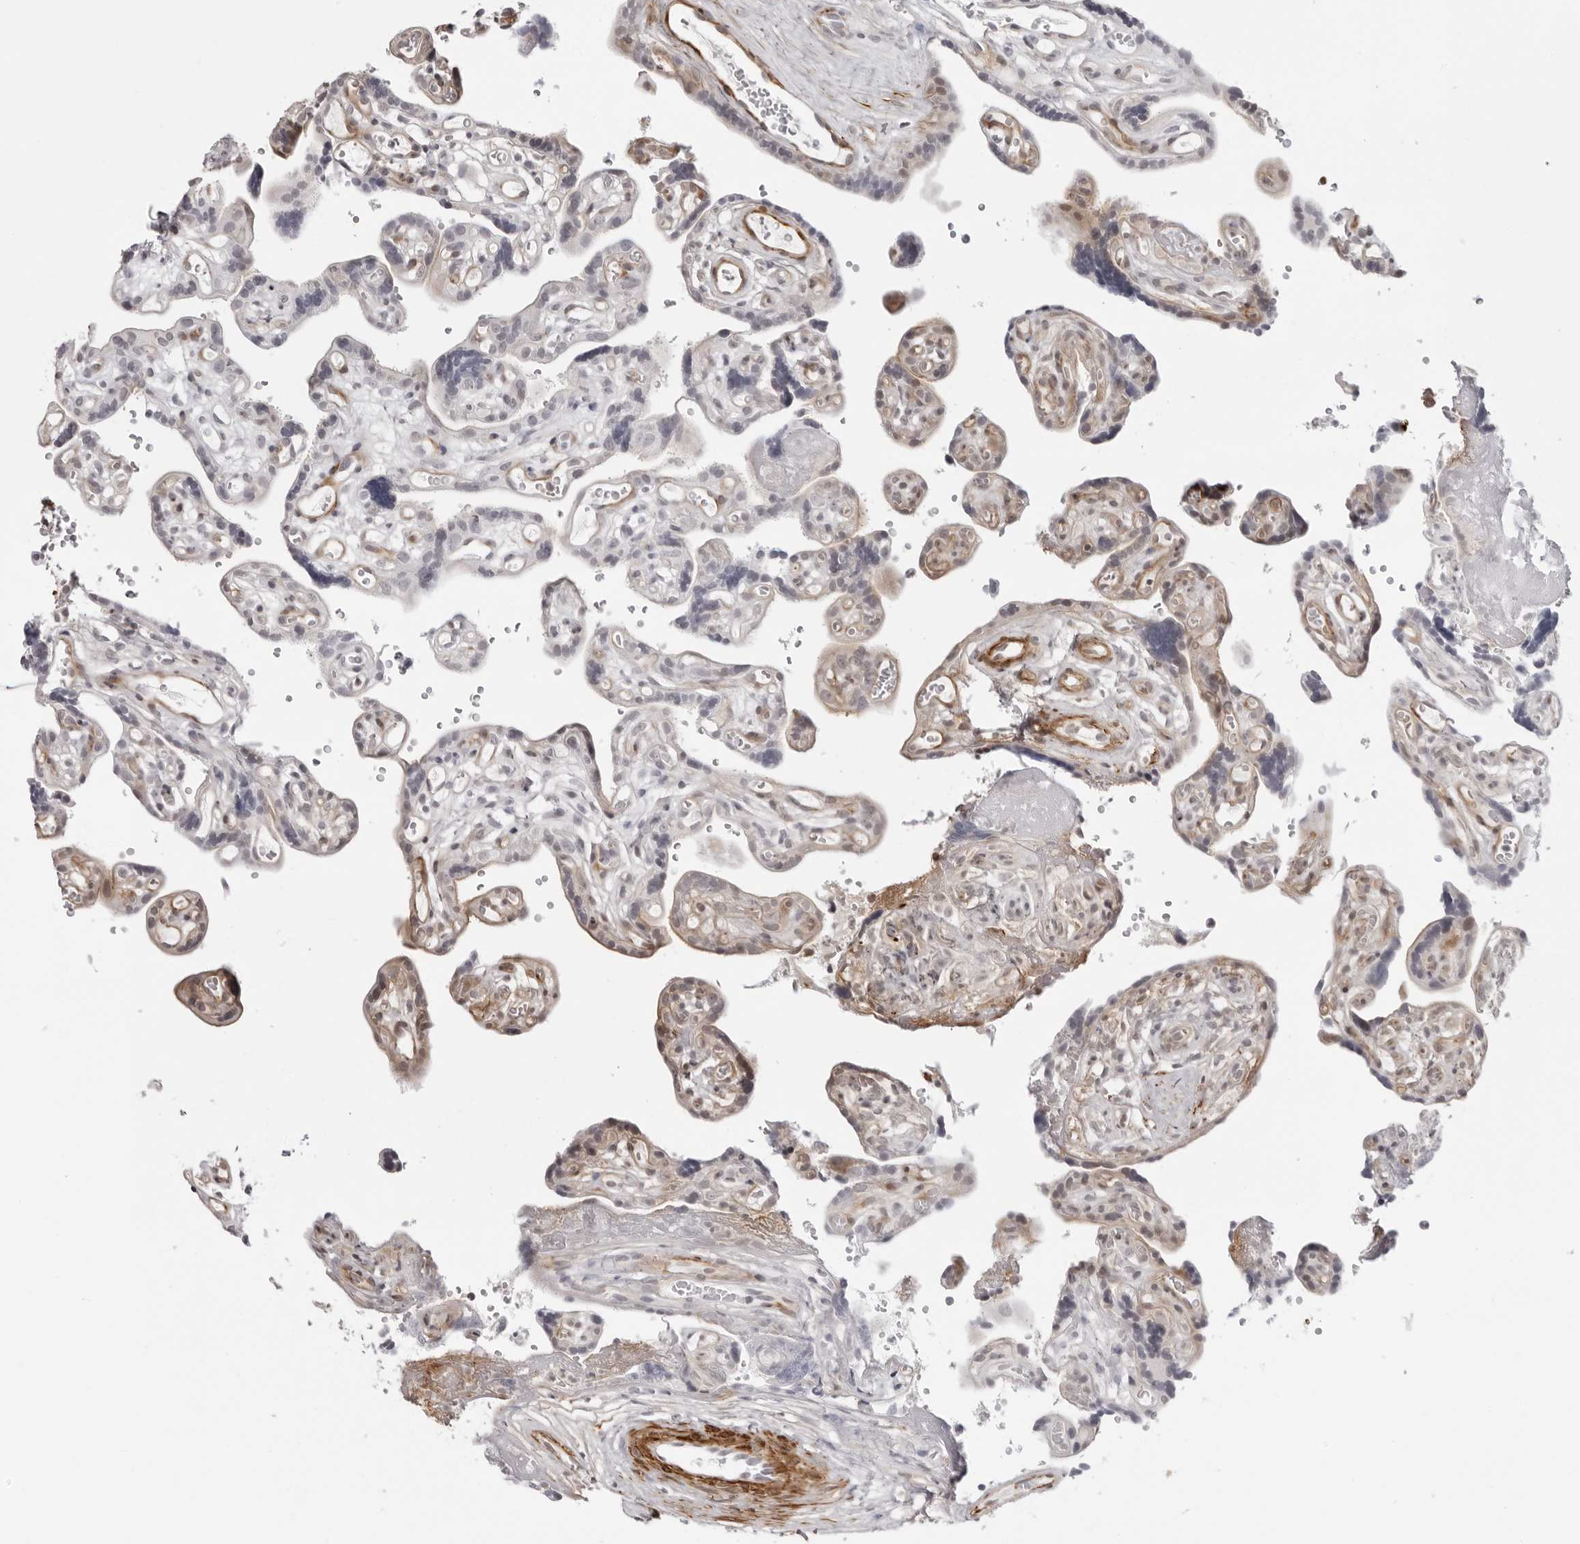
{"staining": {"intensity": "negative", "quantity": "none", "location": "none"}, "tissue": "placenta", "cell_type": "Decidual cells", "image_type": "normal", "snomed": [{"axis": "morphology", "description": "Normal tissue, NOS"}, {"axis": "topography", "description": "Placenta"}], "caption": "The histopathology image exhibits no significant staining in decidual cells of placenta.", "gene": "UNK", "patient": {"sex": "female", "age": 30}}